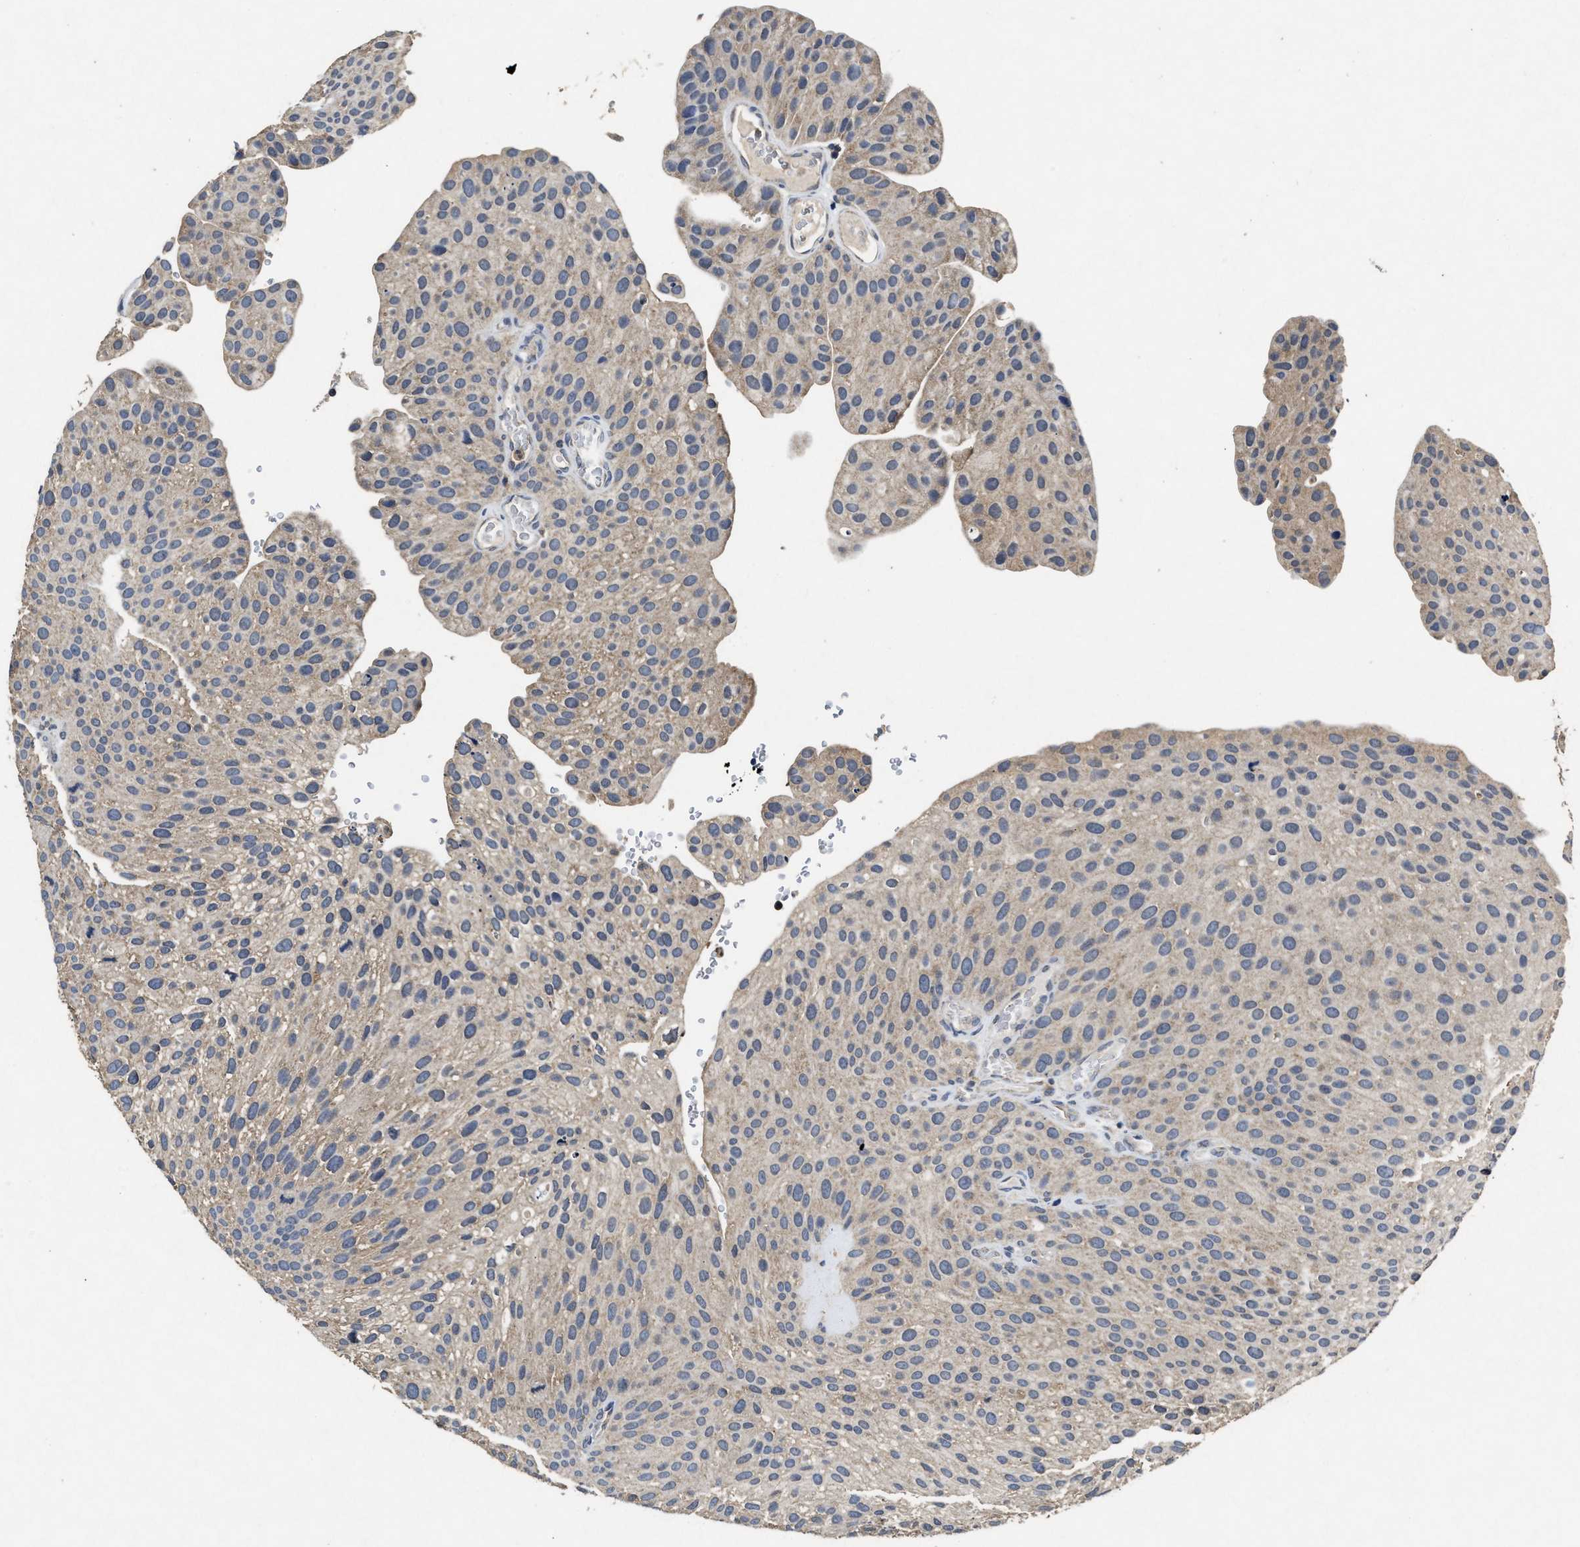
{"staining": {"intensity": "weak", "quantity": "<25%", "location": "cytoplasmic/membranous"}, "tissue": "urothelial cancer", "cell_type": "Tumor cells", "image_type": "cancer", "snomed": [{"axis": "morphology", "description": "Urothelial carcinoma, Low grade"}, {"axis": "topography", "description": "Smooth muscle"}, {"axis": "topography", "description": "Urinary bladder"}], "caption": "This is an IHC image of human urothelial cancer. There is no staining in tumor cells.", "gene": "PDAP1", "patient": {"sex": "male", "age": 60}}